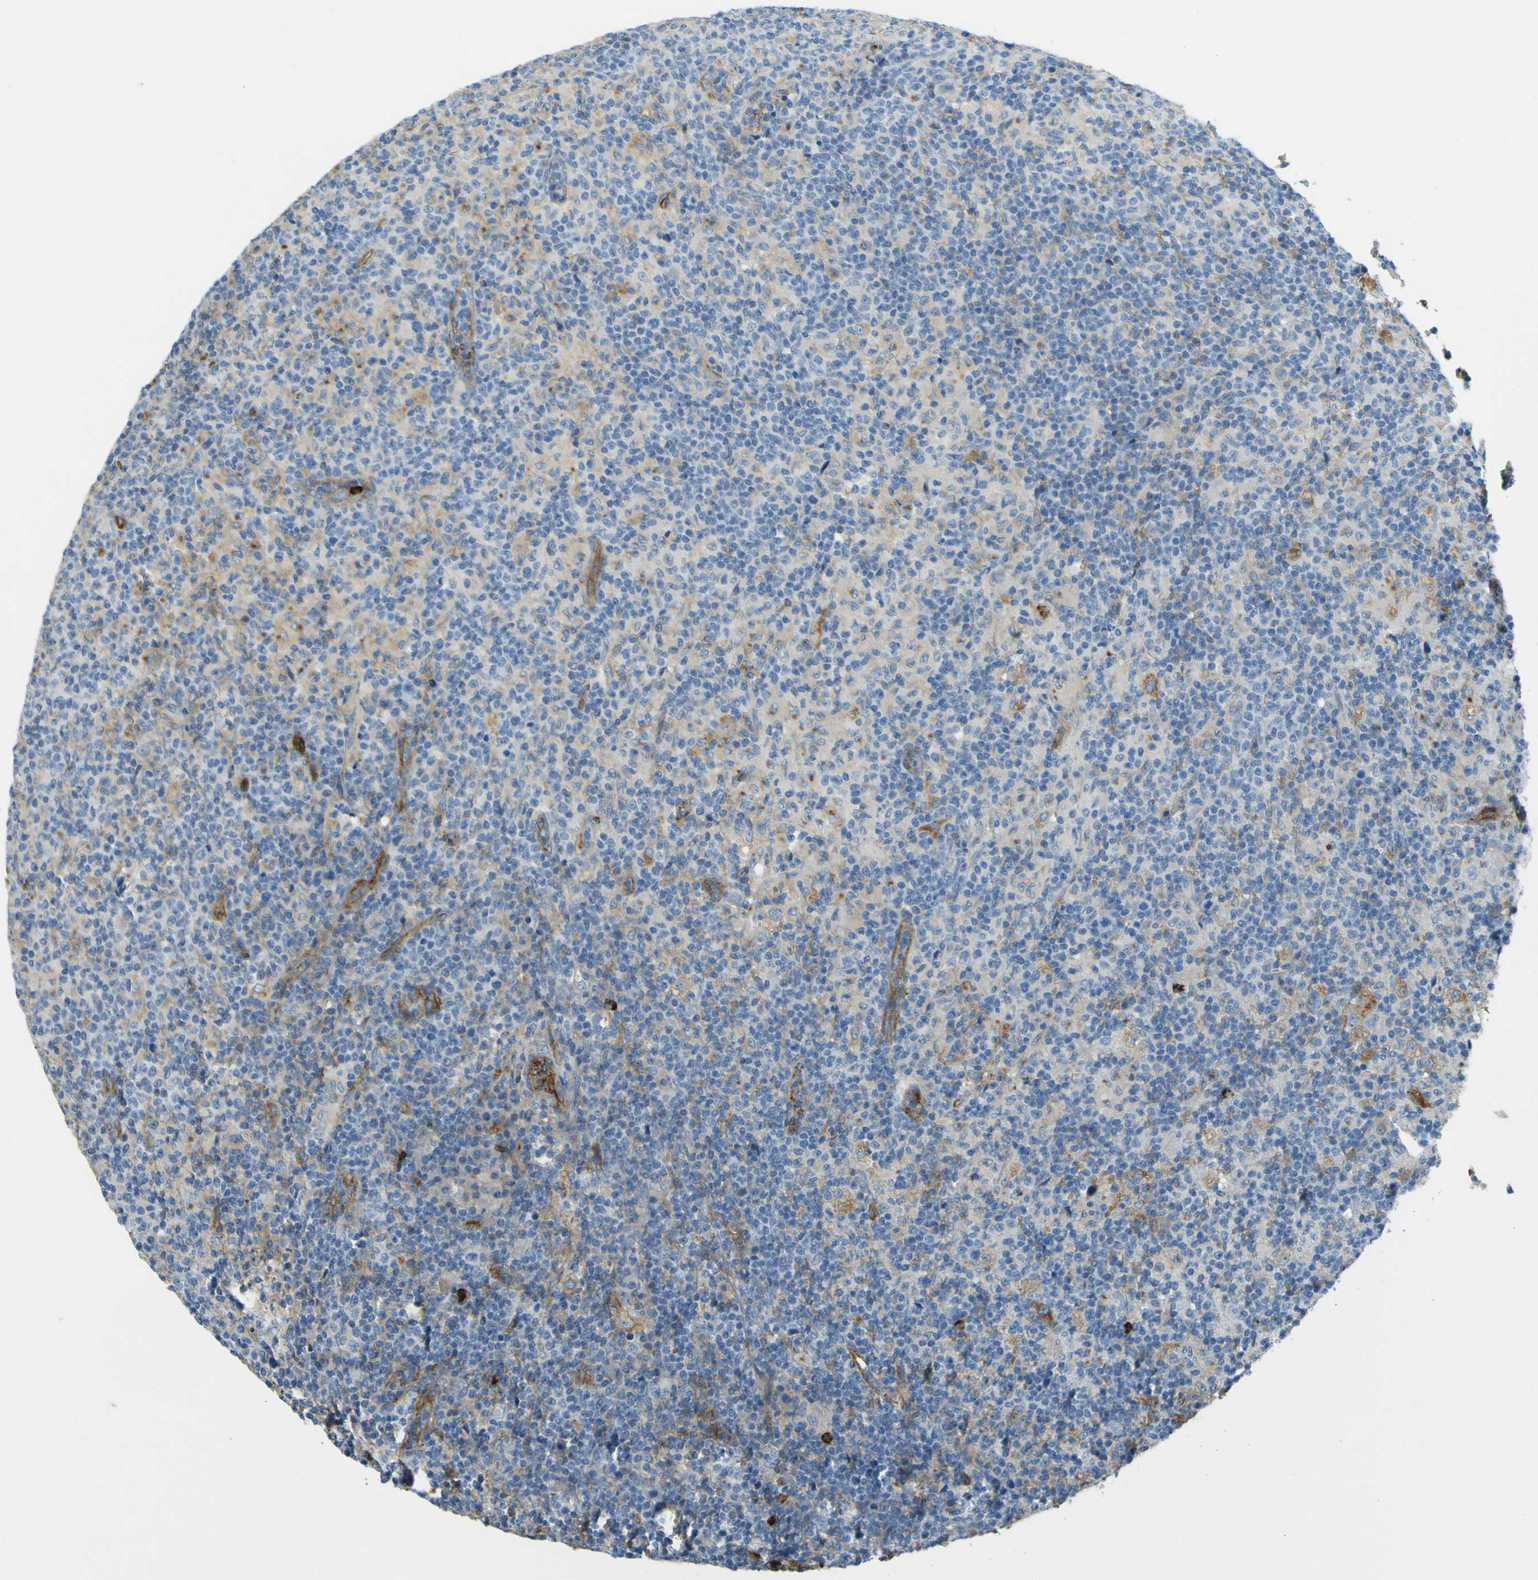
{"staining": {"intensity": "moderate", "quantity": "<25%", "location": "cytoplasmic/membranous"}, "tissue": "lymph node", "cell_type": "Non-germinal center cells", "image_type": "normal", "snomed": [{"axis": "morphology", "description": "Normal tissue, NOS"}, {"axis": "morphology", "description": "Inflammation, NOS"}, {"axis": "topography", "description": "Lymph node"}], "caption": "Immunohistochemical staining of benign human lymph node displays low levels of moderate cytoplasmic/membranous expression in about <25% of non-germinal center cells.", "gene": "PLXDC1", "patient": {"sex": "male", "age": 55}}